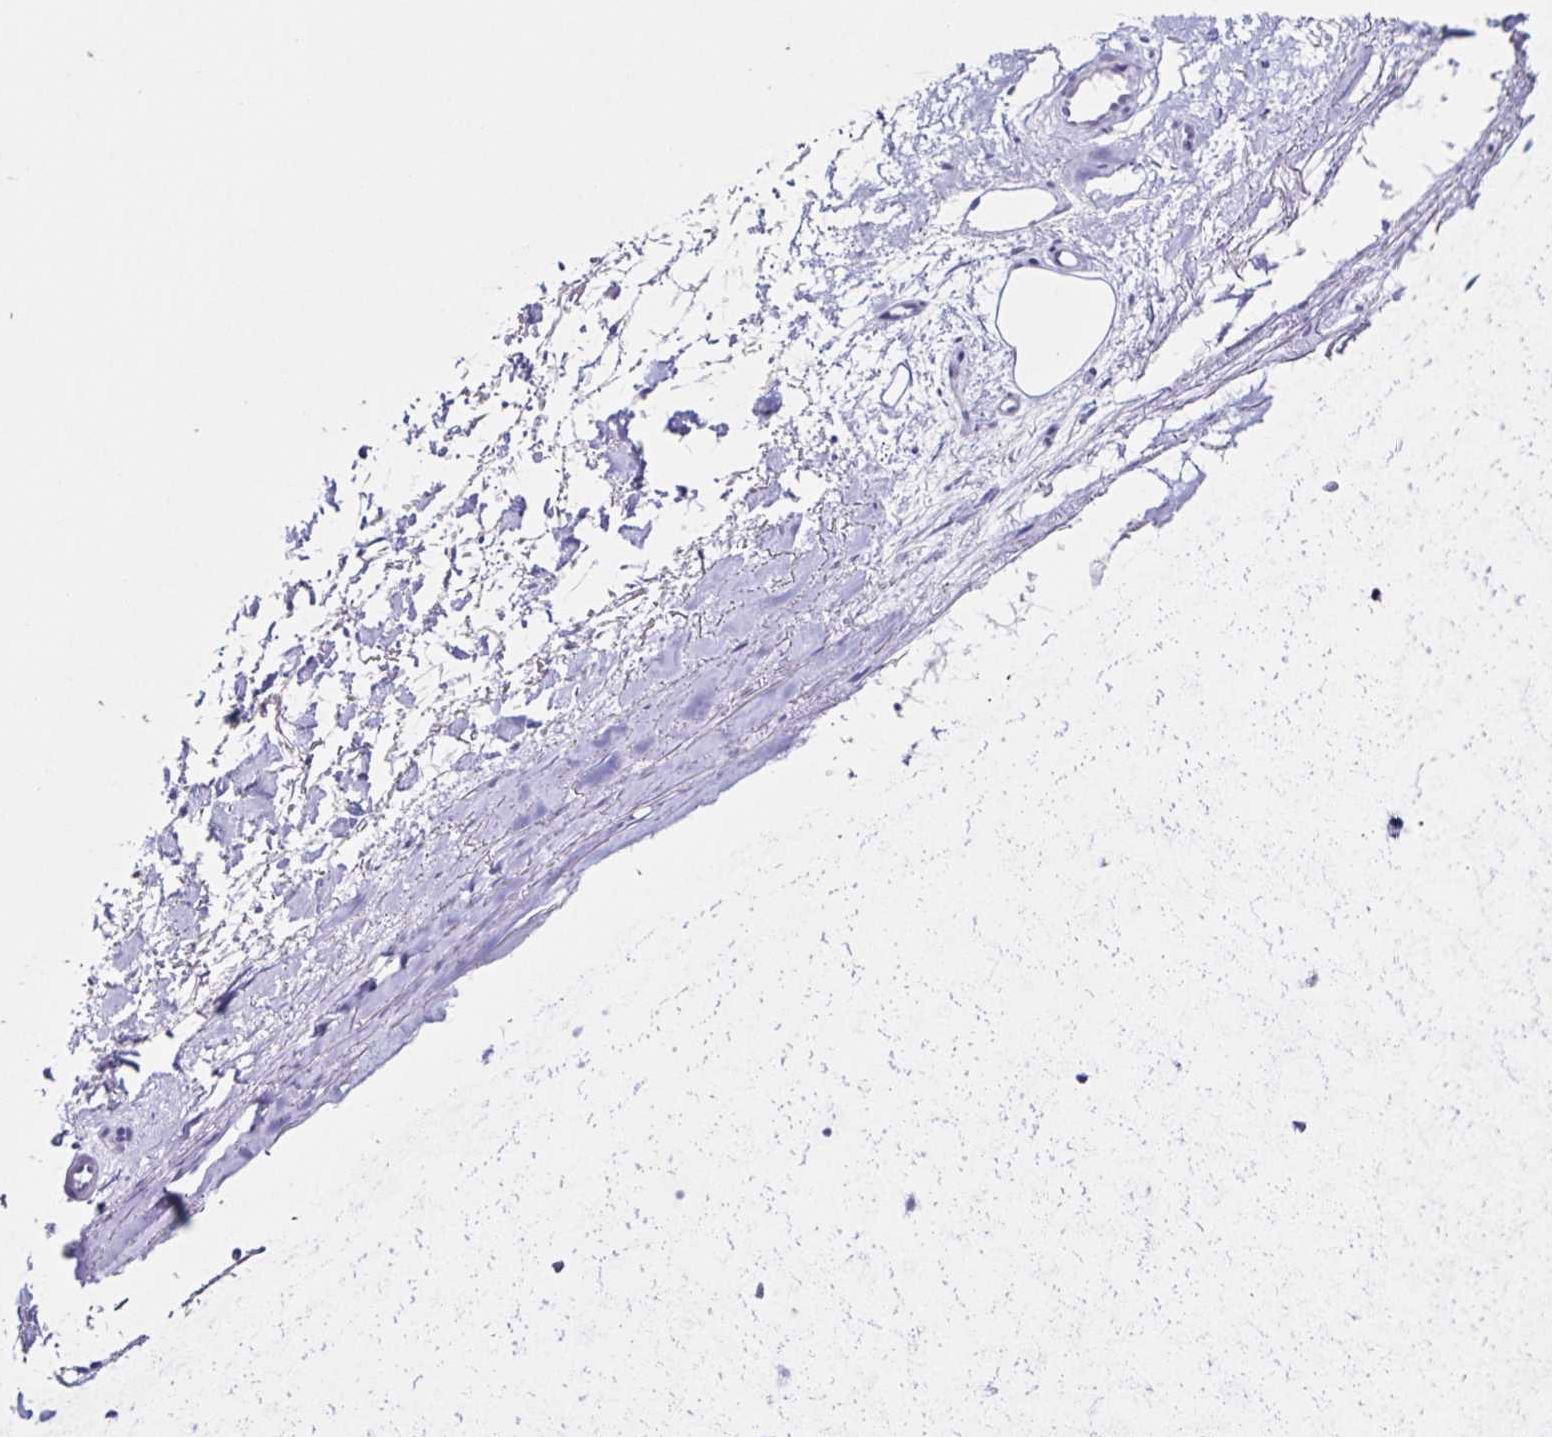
{"staining": {"intensity": "negative", "quantity": "none", "location": "none"}, "tissue": "adipose tissue", "cell_type": "Adipocytes", "image_type": "normal", "snomed": [{"axis": "morphology", "description": "Normal tissue, NOS"}, {"axis": "topography", "description": "Cartilage tissue"}], "caption": "A high-resolution image shows IHC staining of benign adipose tissue, which exhibits no significant positivity in adipocytes. (Stains: DAB IHC with hematoxylin counter stain, Microscopy: brightfield microscopy at high magnification).", "gene": "FAM170A", "patient": {"sex": "male", "age": 65}}